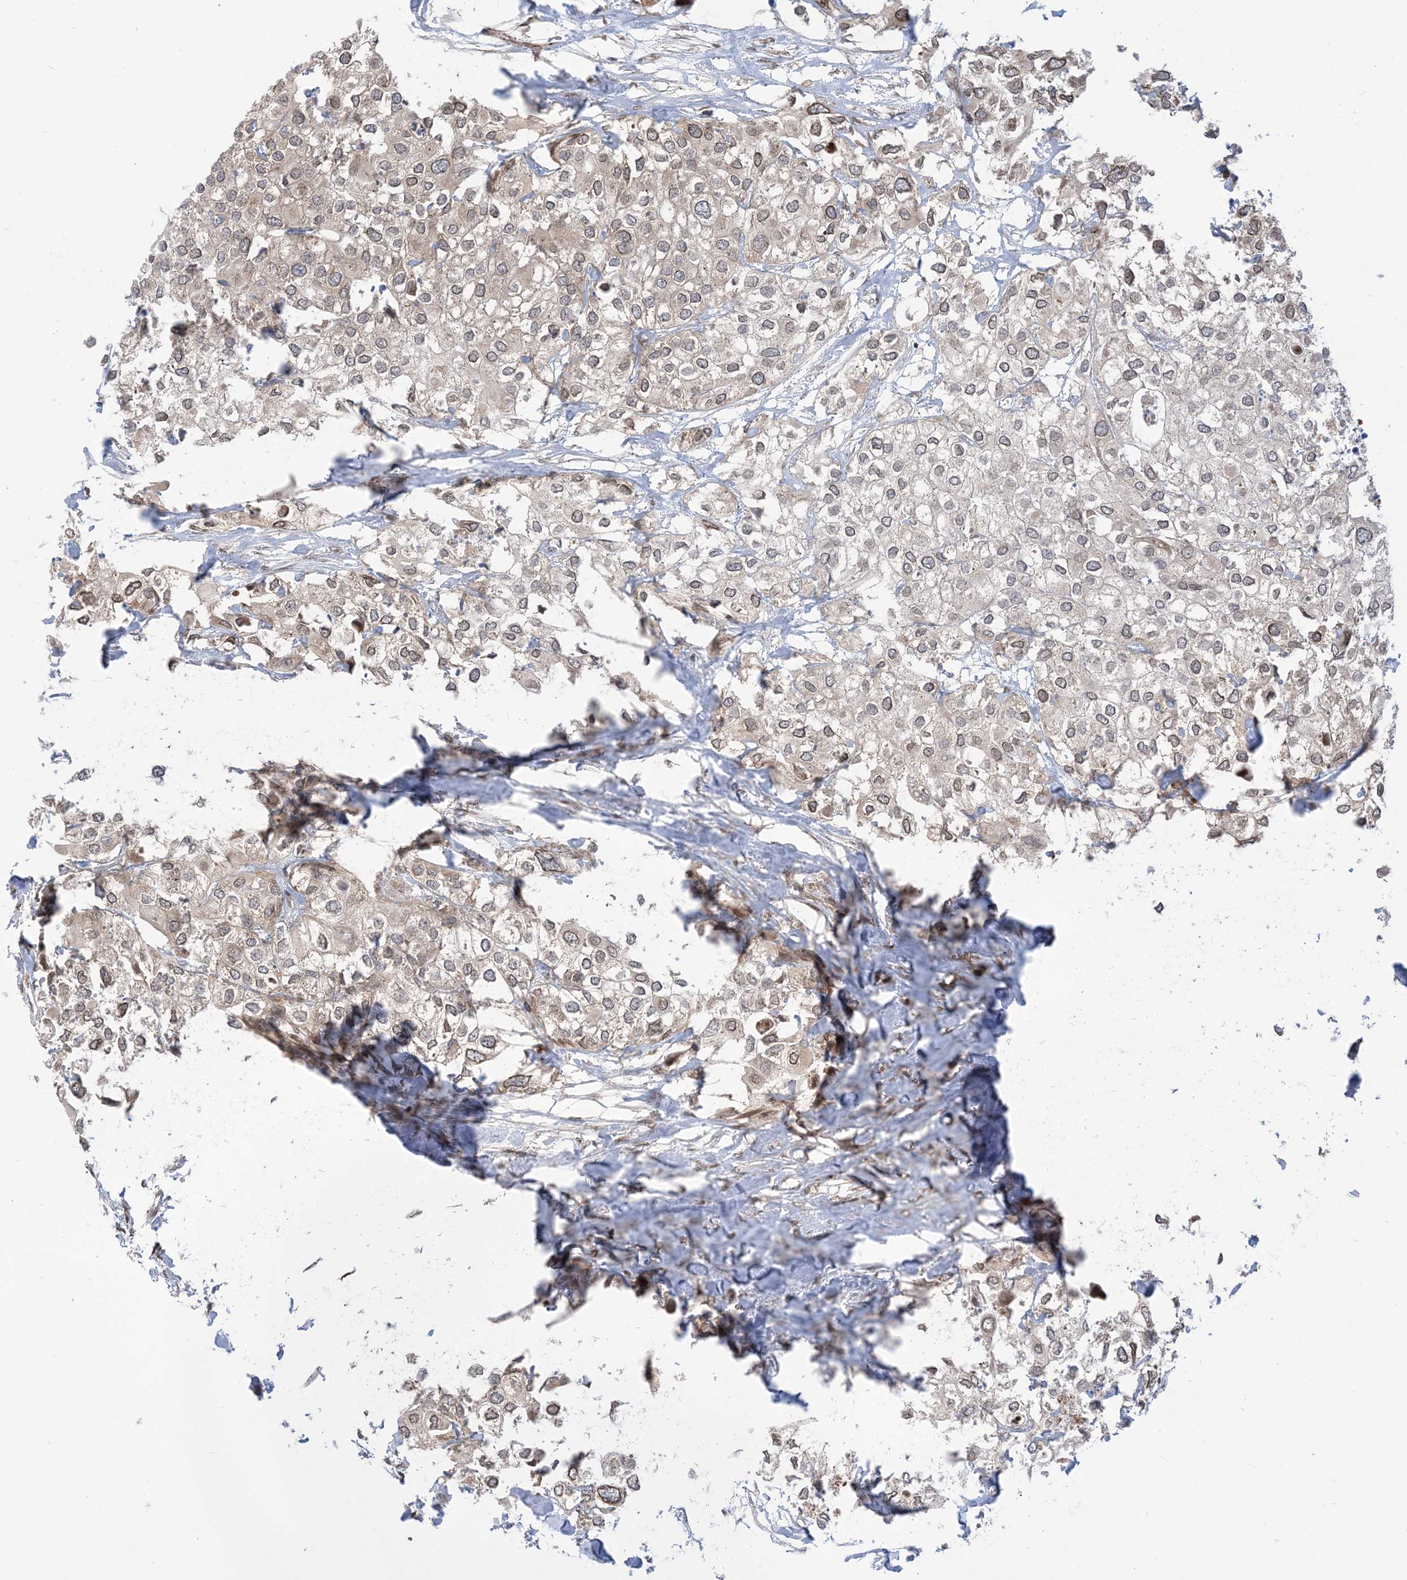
{"staining": {"intensity": "weak", "quantity": "25%-75%", "location": "cytoplasmic/membranous"}, "tissue": "urothelial cancer", "cell_type": "Tumor cells", "image_type": "cancer", "snomed": [{"axis": "morphology", "description": "Urothelial carcinoma, High grade"}, {"axis": "topography", "description": "Urinary bladder"}], "caption": "Human high-grade urothelial carcinoma stained with a protein marker demonstrates weak staining in tumor cells.", "gene": "CASP4", "patient": {"sex": "male", "age": 64}}